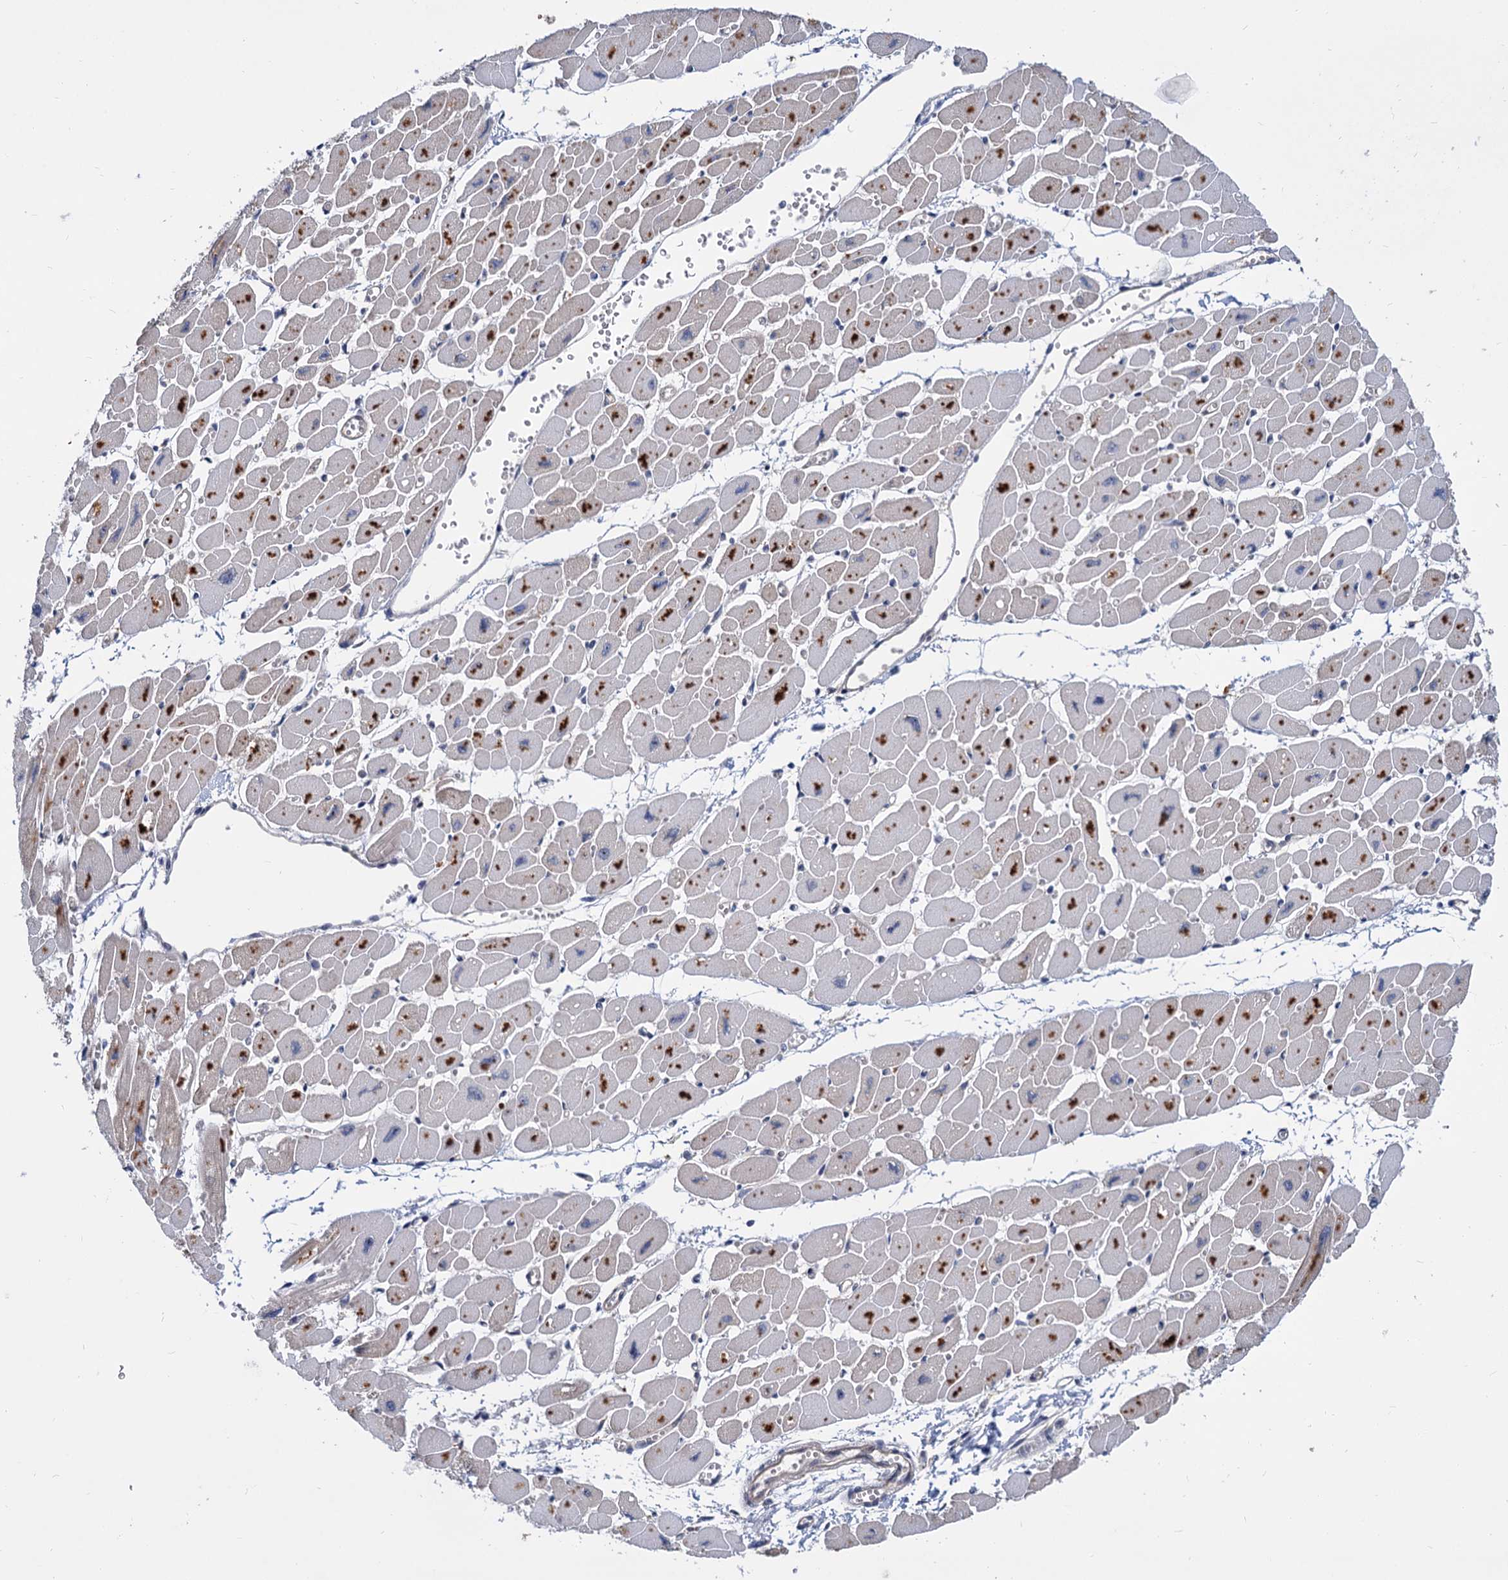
{"staining": {"intensity": "moderate", "quantity": "25%-75%", "location": "cytoplasmic/membranous"}, "tissue": "heart muscle", "cell_type": "Cardiomyocytes", "image_type": "normal", "snomed": [{"axis": "morphology", "description": "Normal tissue, NOS"}, {"axis": "topography", "description": "Heart"}], "caption": "Heart muscle stained for a protein (brown) shows moderate cytoplasmic/membranous positive staining in approximately 25%-75% of cardiomyocytes.", "gene": "SNX15", "patient": {"sex": "female", "age": 54}}